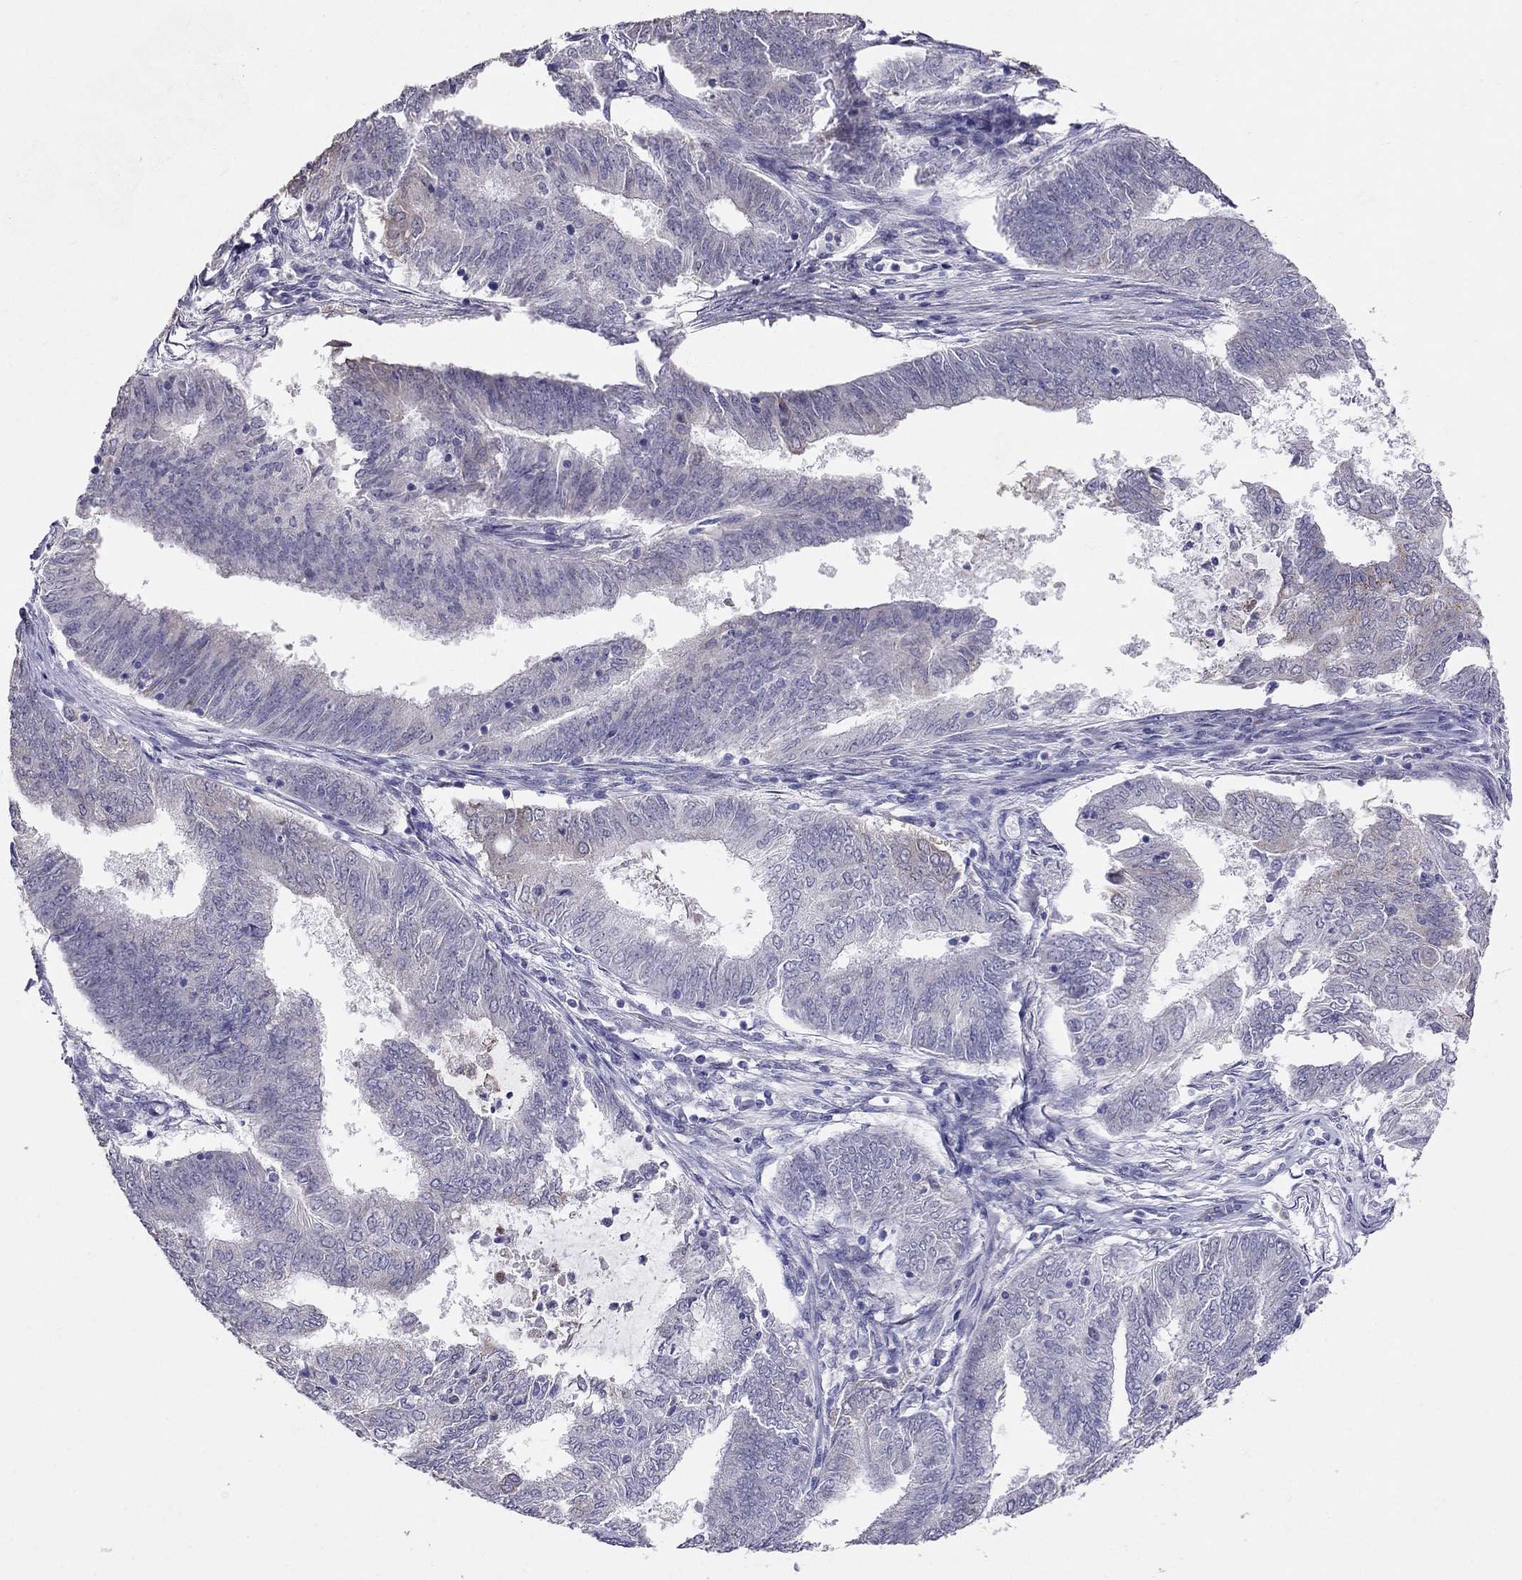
{"staining": {"intensity": "negative", "quantity": "none", "location": "none"}, "tissue": "endometrial cancer", "cell_type": "Tumor cells", "image_type": "cancer", "snomed": [{"axis": "morphology", "description": "Adenocarcinoma, NOS"}, {"axis": "topography", "description": "Endometrium"}], "caption": "This is an immunohistochemistry histopathology image of endometrial adenocarcinoma. There is no positivity in tumor cells.", "gene": "MYO3B", "patient": {"sex": "female", "age": 62}}